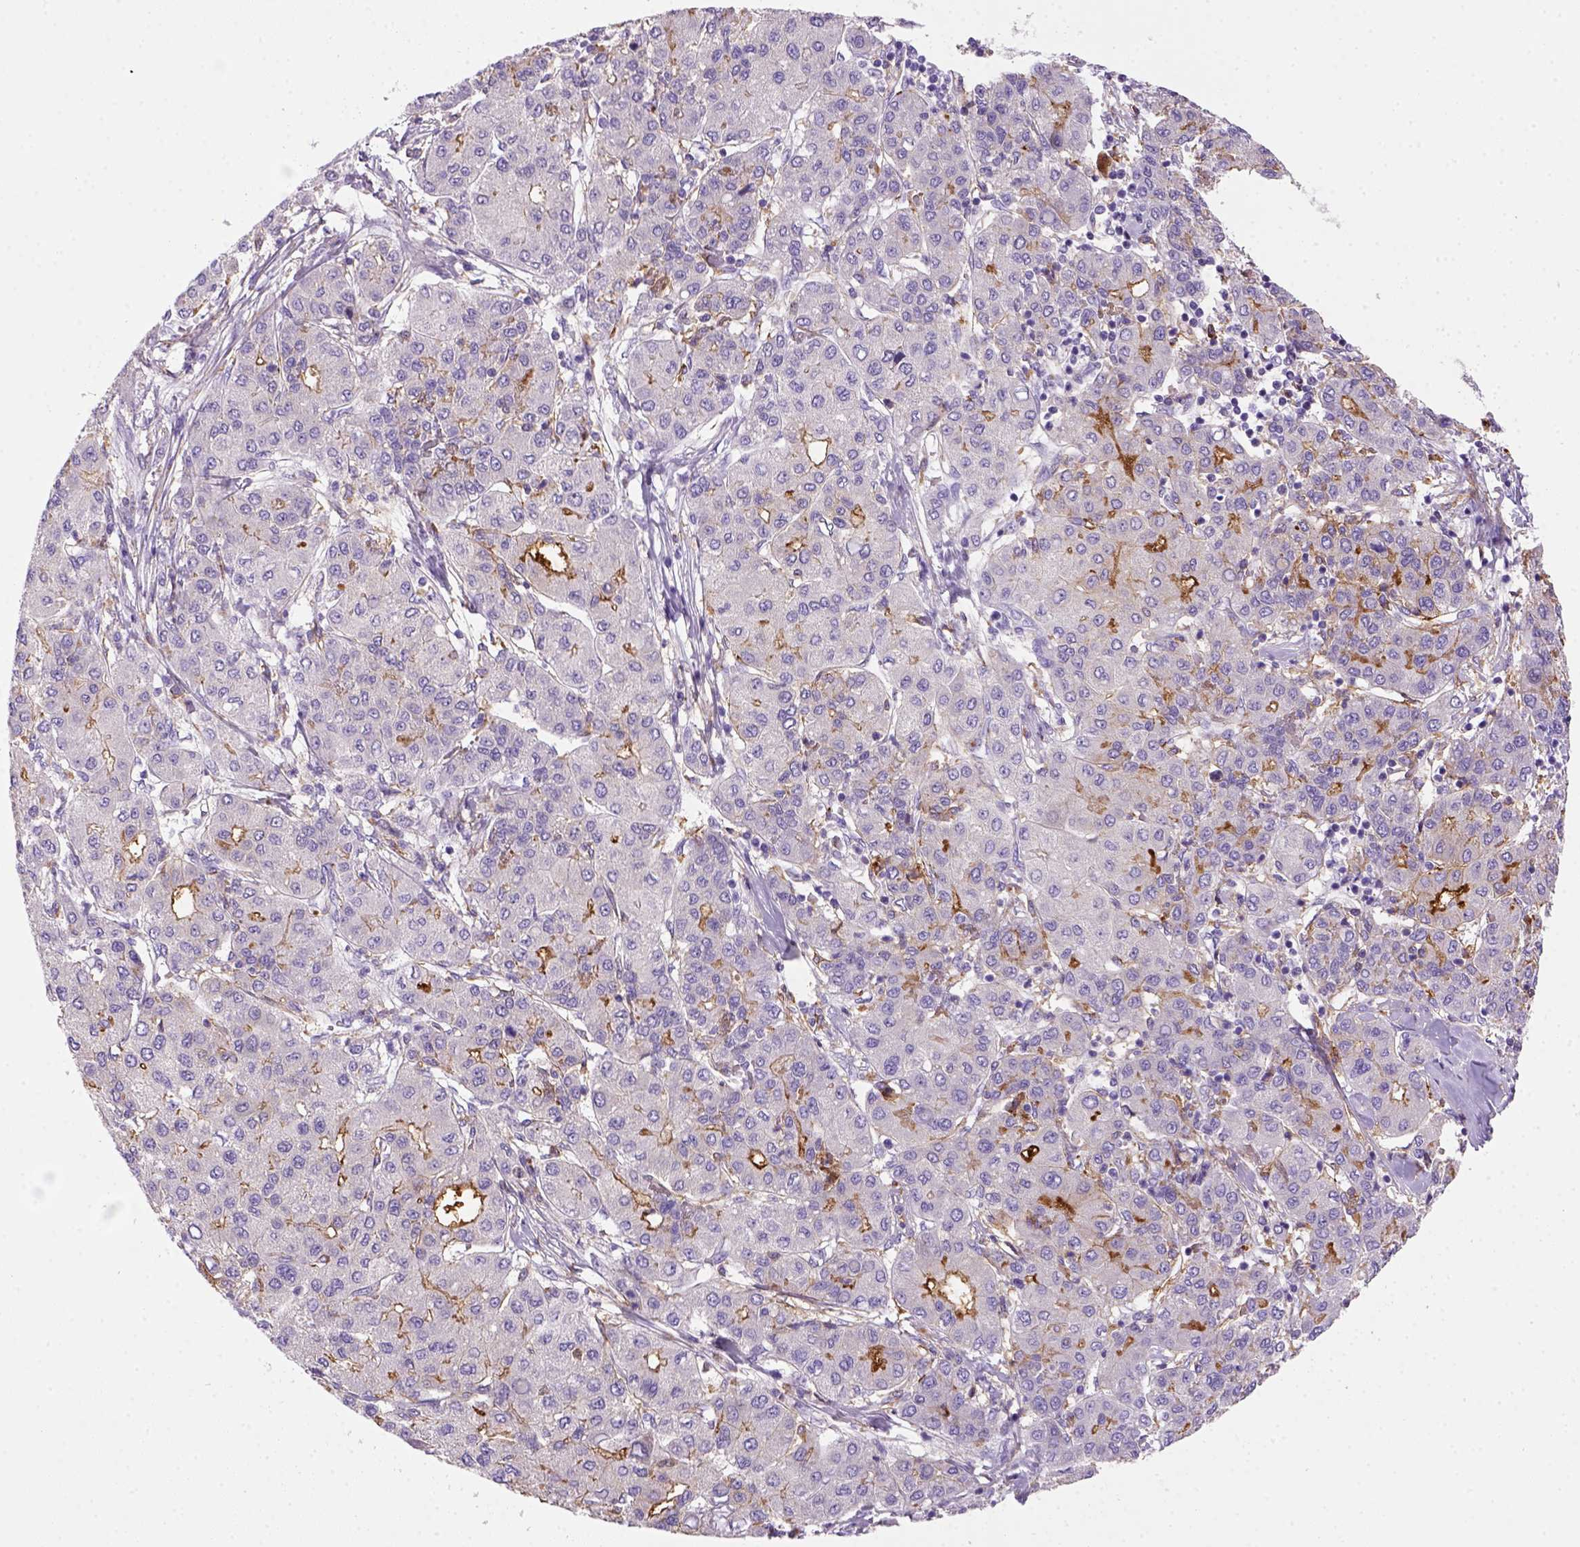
{"staining": {"intensity": "negative", "quantity": "none", "location": "none"}, "tissue": "liver cancer", "cell_type": "Tumor cells", "image_type": "cancer", "snomed": [{"axis": "morphology", "description": "Carcinoma, Hepatocellular, NOS"}, {"axis": "topography", "description": "Liver"}], "caption": "Tumor cells show no significant protein positivity in hepatocellular carcinoma (liver).", "gene": "CD14", "patient": {"sex": "male", "age": 65}}